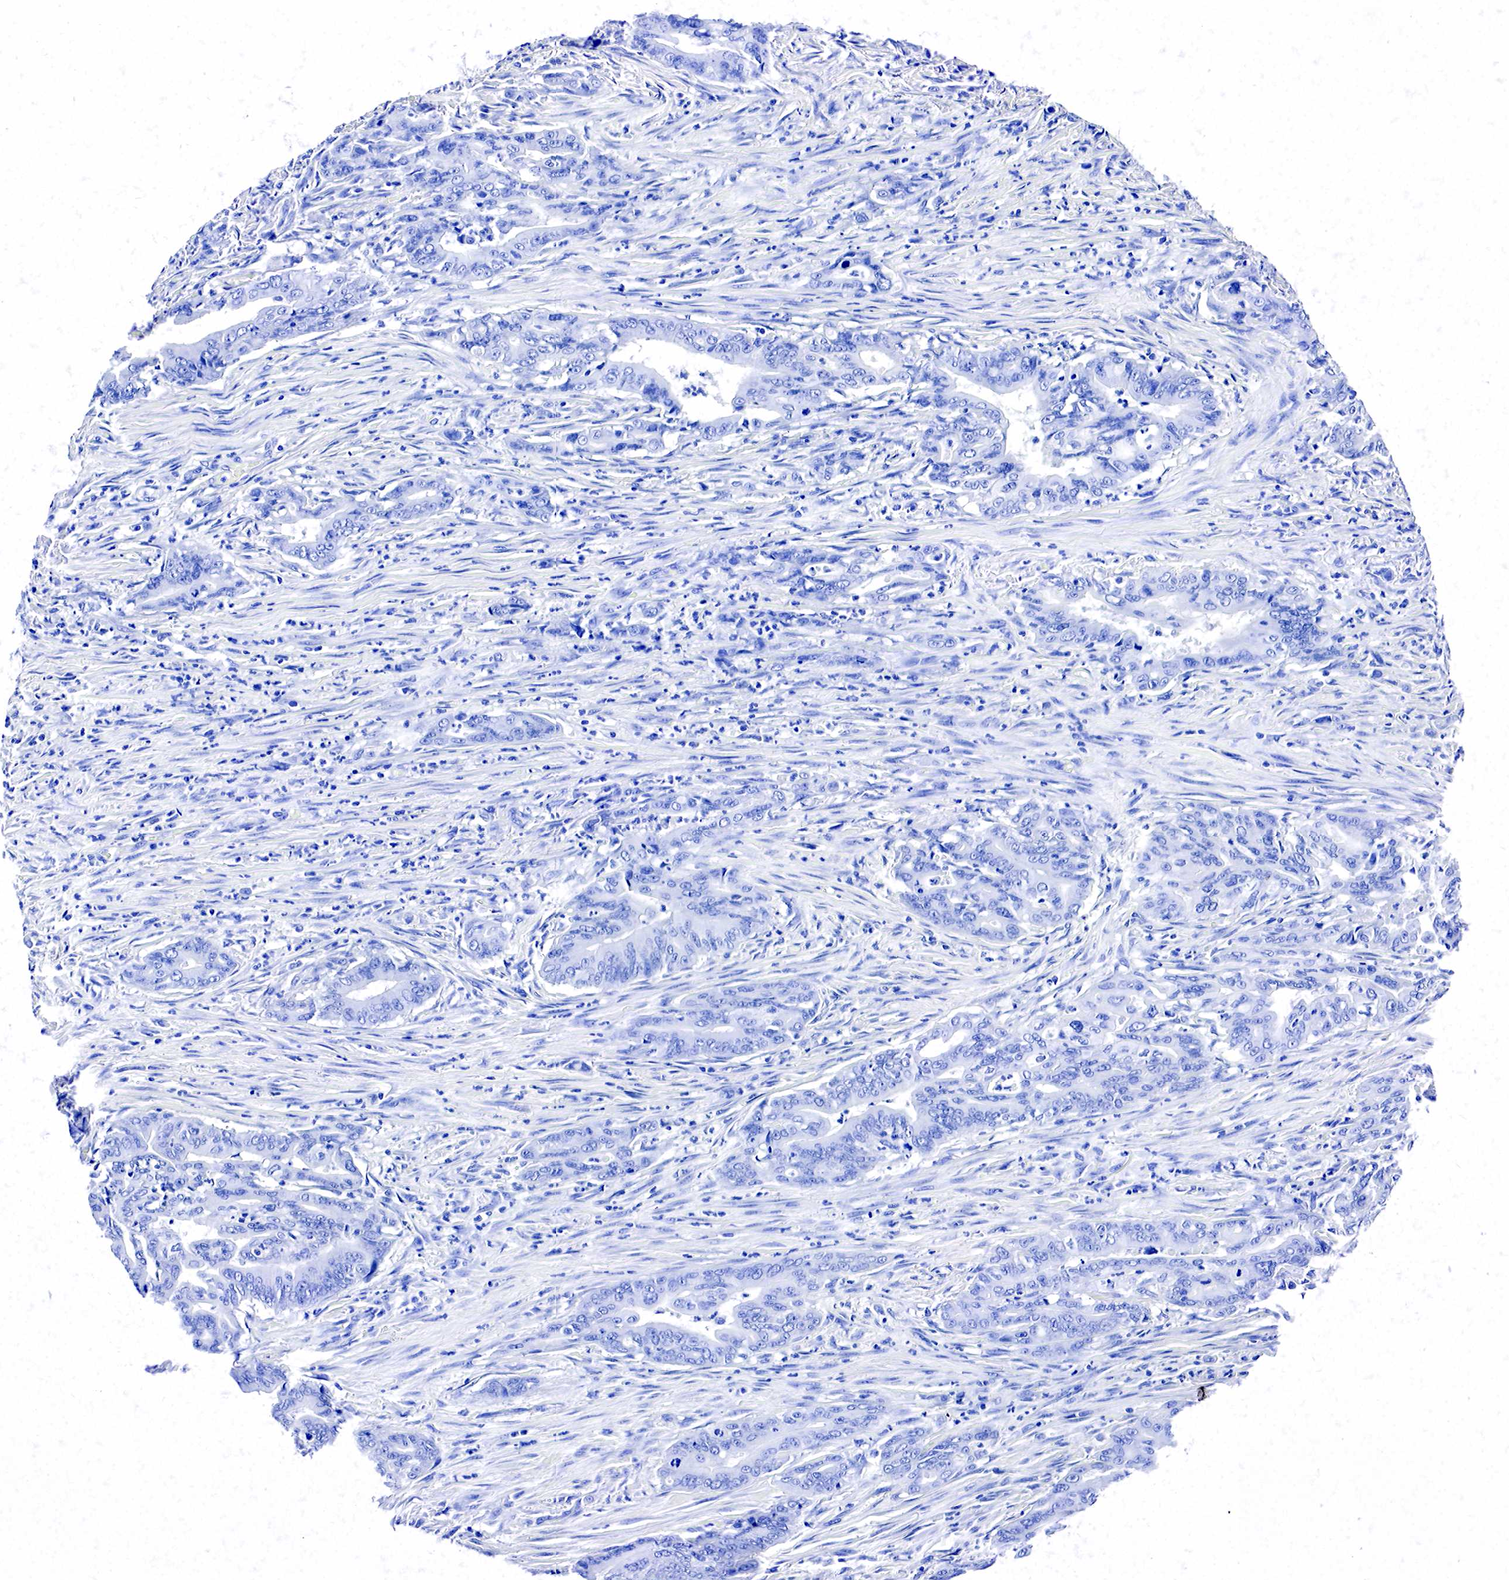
{"staining": {"intensity": "negative", "quantity": "none", "location": "none"}, "tissue": "stomach cancer", "cell_type": "Tumor cells", "image_type": "cancer", "snomed": [{"axis": "morphology", "description": "Adenocarcinoma, NOS"}, {"axis": "topography", "description": "Stomach"}], "caption": "This micrograph is of stomach cancer stained with immunohistochemistry (IHC) to label a protein in brown with the nuclei are counter-stained blue. There is no staining in tumor cells. (DAB immunohistochemistry, high magnification).", "gene": "ACP3", "patient": {"sex": "female", "age": 76}}